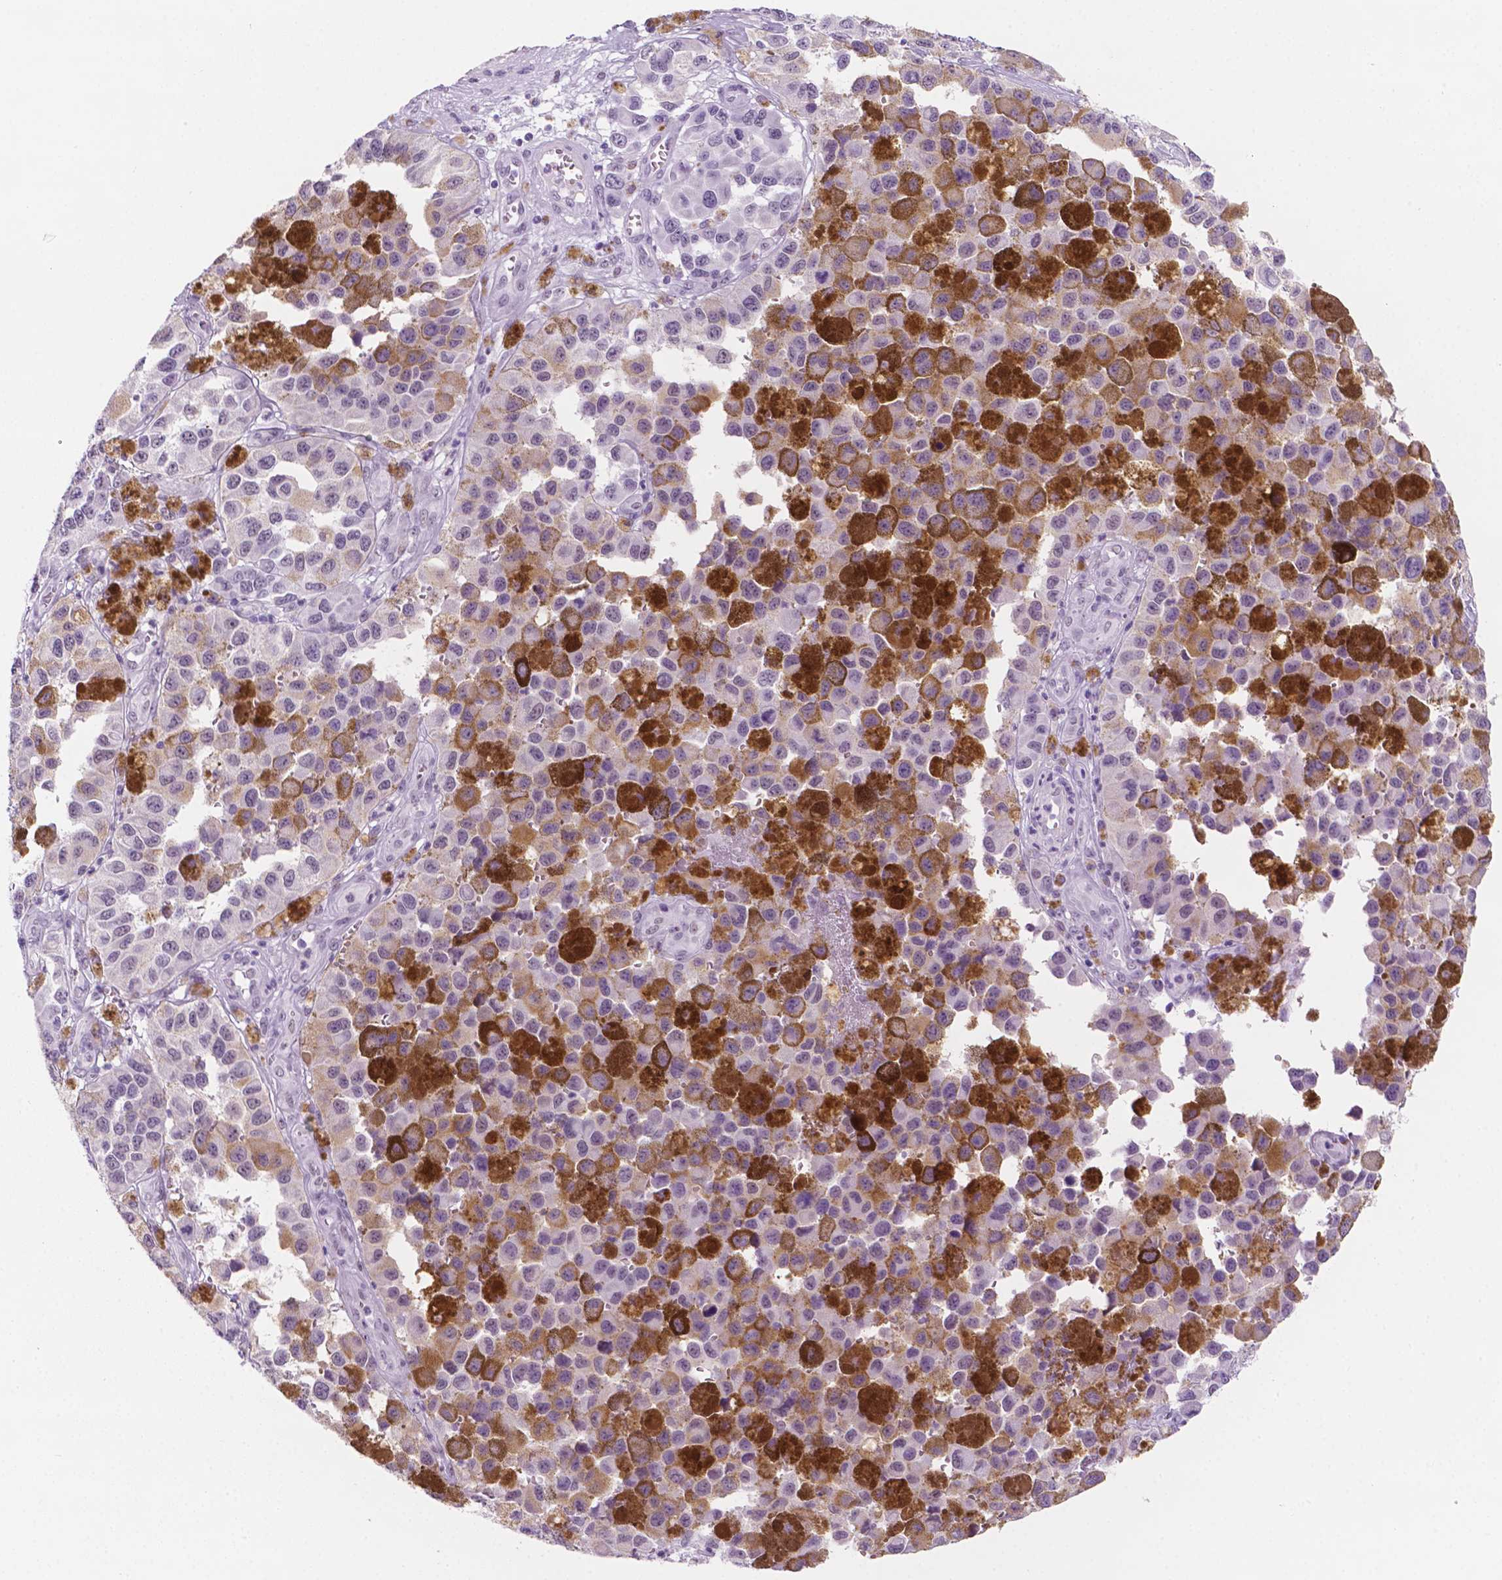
{"staining": {"intensity": "negative", "quantity": "none", "location": "none"}, "tissue": "melanoma", "cell_type": "Tumor cells", "image_type": "cancer", "snomed": [{"axis": "morphology", "description": "Malignant melanoma, NOS"}, {"axis": "topography", "description": "Skin"}], "caption": "A high-resolution histopathology image shows immunohistochemistry (IHC) staining of malignant melanoma, which demonstrates no significant expression in tumor cells. (DAB IHC visualized using brightfield microscopy, high magnification).", "gene": "PPL", "patient": {"sex": "female", "age": 58}}